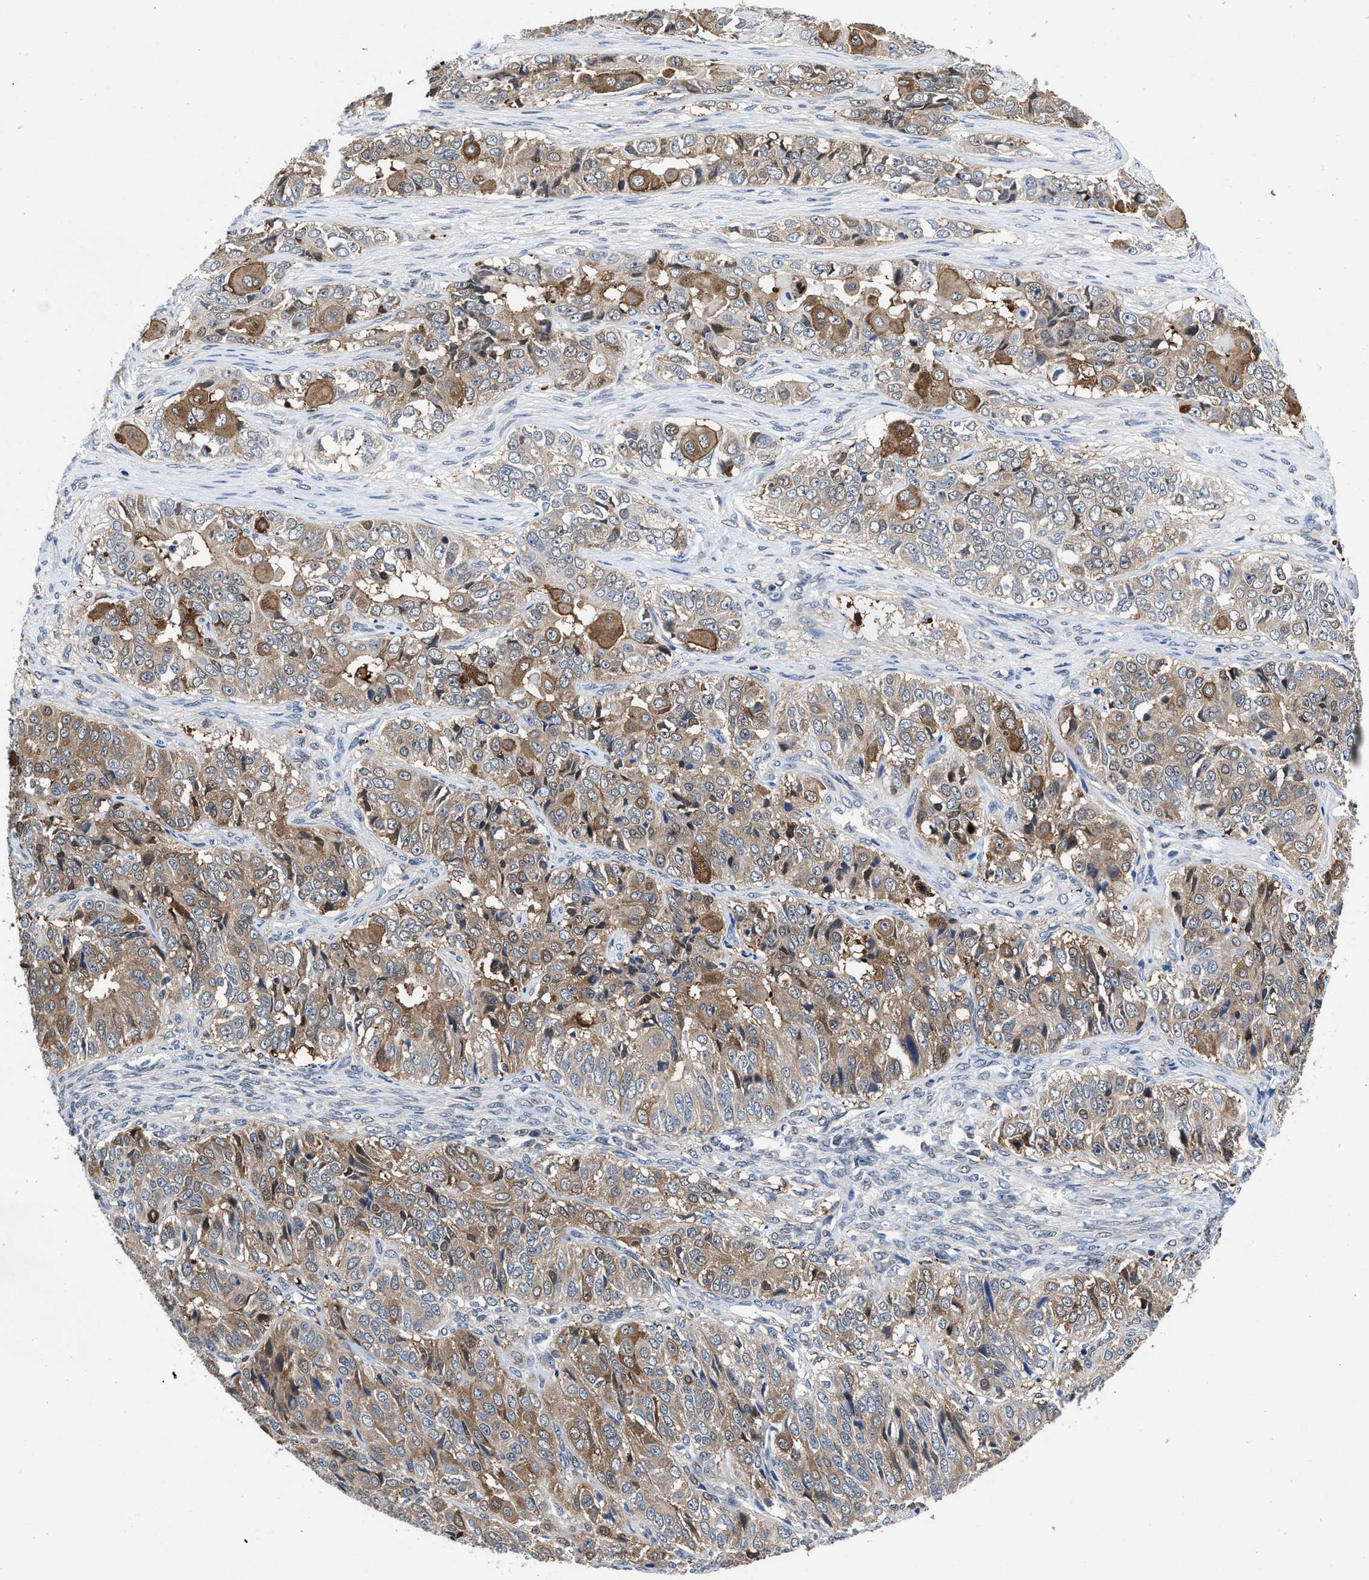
{"staining": {"intensity": "moderate", "quantity": ">75%", "location": "cytoplasmic/membranous"}, "tissue": "ovarian cancer", "cell_type": "Tumor cells", "image_type": "cancer", "snomed": [{"axis": "morphology", "description": "Carcinoma, endometroid"}, {"axis": "topography", "description": "Ovary"}], "caption": "The image displays a brown stain indicating the presence of a protein in the cytoplasmic/membranous of tumor cells in endometroid carcinoma (ovarian).", "gene": "KIF12", "patient": {"sex": "female", "age": 51}}